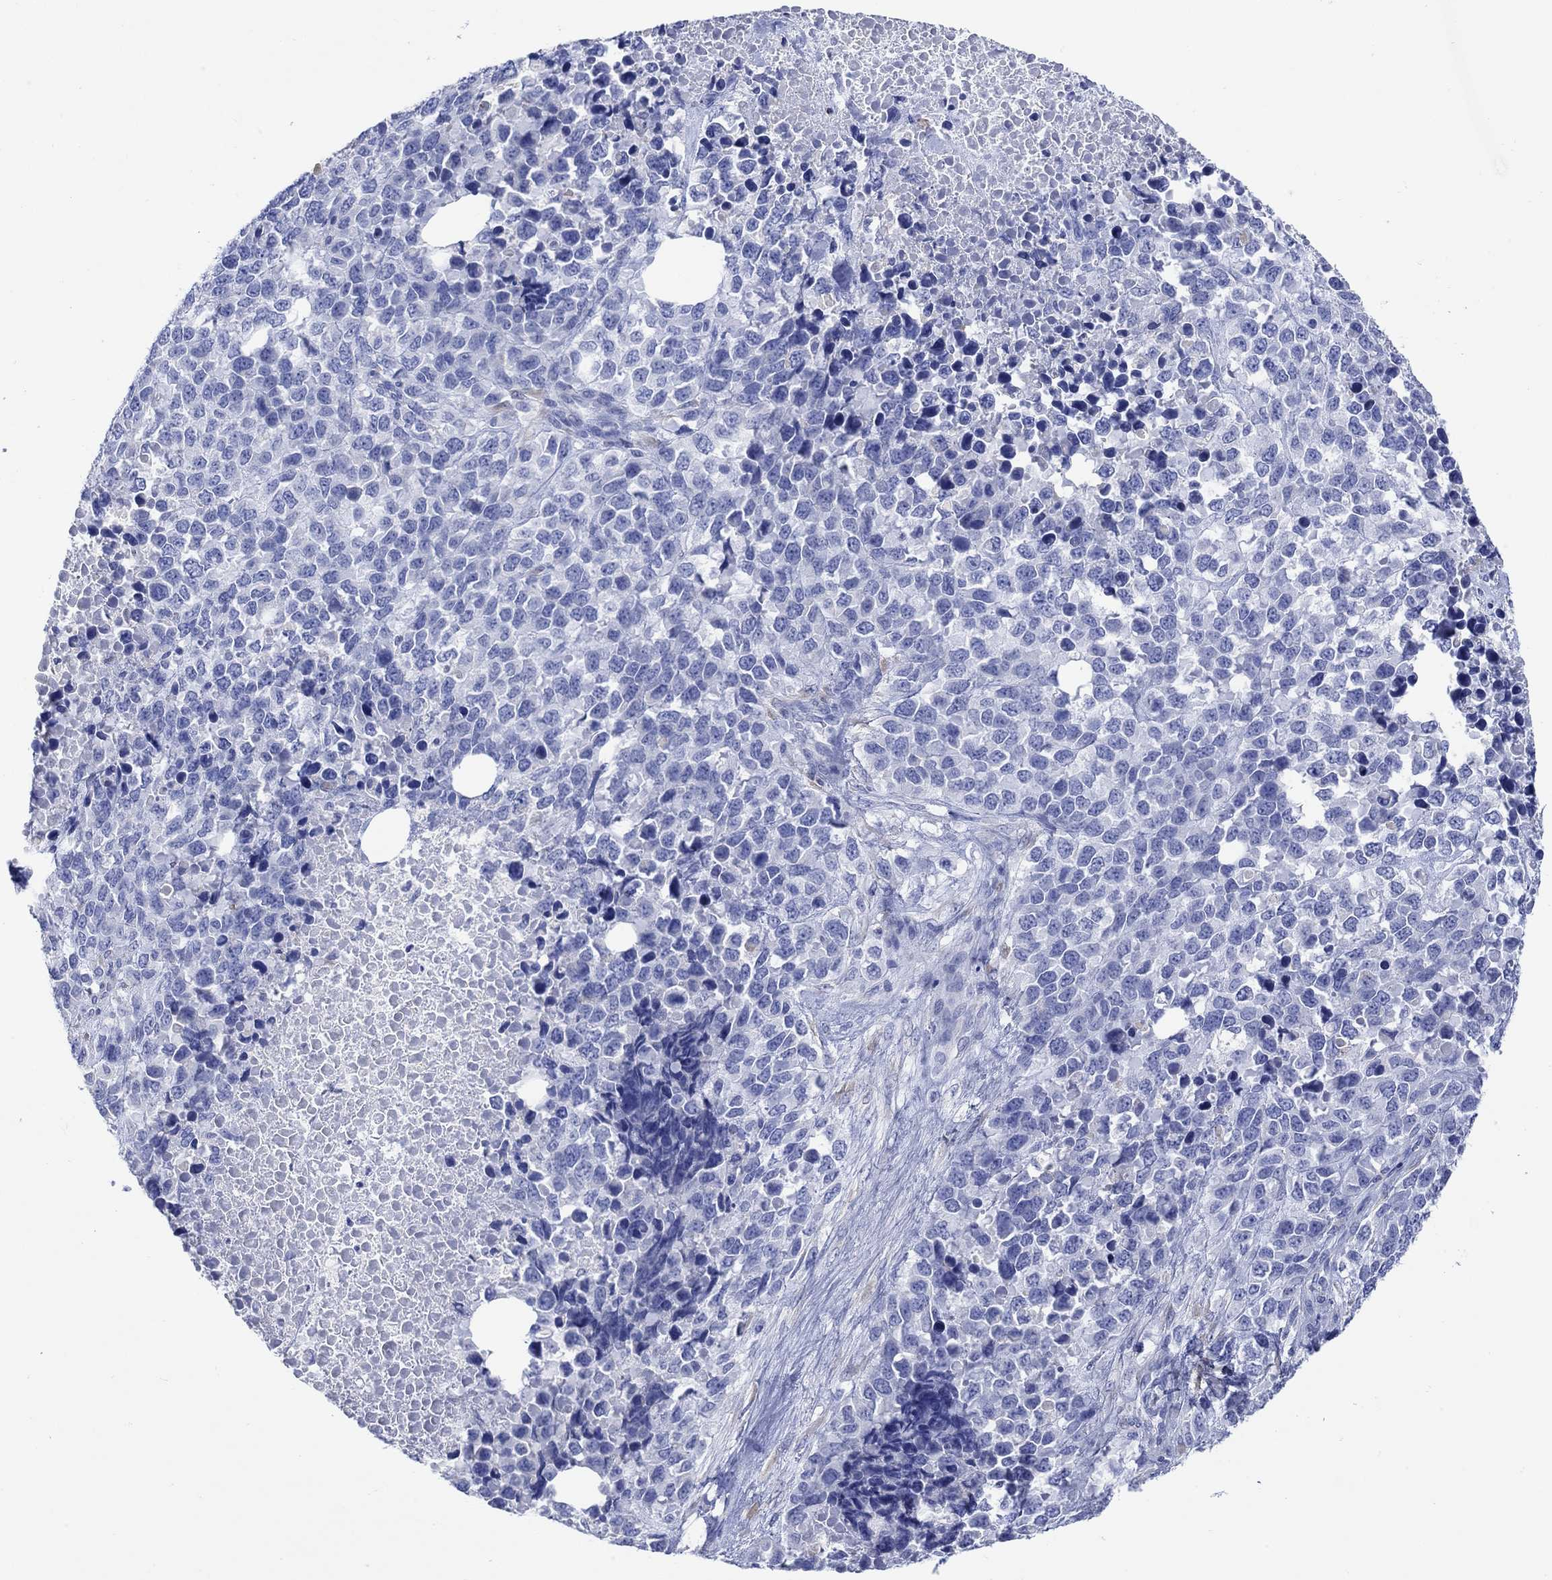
{"staining": {"intensity": "negative", "quantity": "none", "location": "none"}, "tissue": "melanoma", "cell_type": "Tumor cells", "image_type": "cancer", "snomed": [{"axis": "morphology", "description": "Malignant melanoma, Metastatic site"}, {"axis": "topography", "description": "Skin"}], "caption": "DAB immunohistochemical staining of malignant melanoma (metastatic site) exhibits no significant staining in tumor cells.", "gene": "P2RY6", "patient": {"sex": "male", "age": 84}}